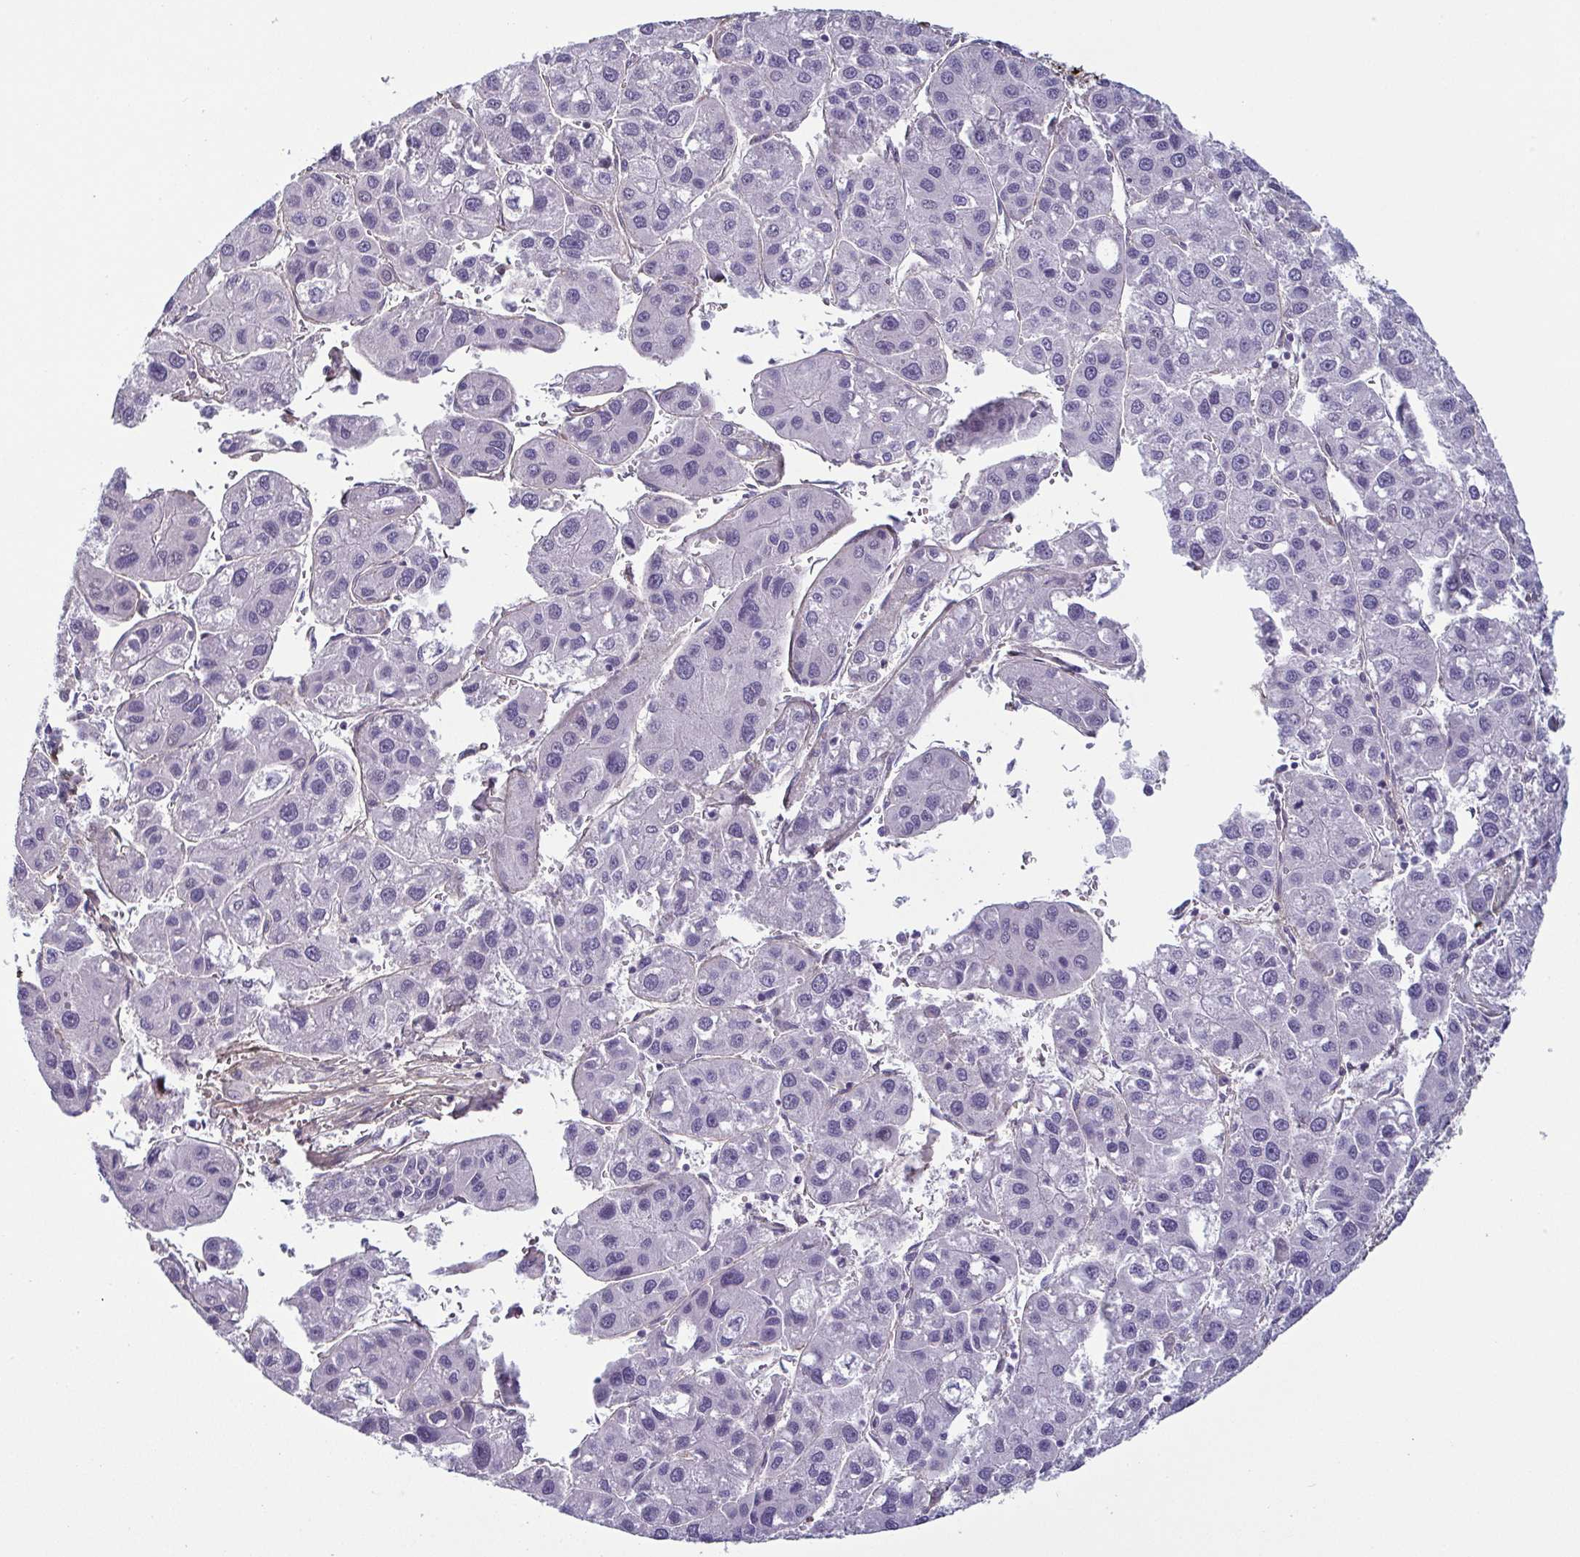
{"staining": {"intensity": "negative", "quantity": "none", "location": "none"}, "tissue": "liver cancer", "cell_type": "Tumor cells", "image_type": "cancer", "snomed": [{"axis": "morphology", "description": "Carcinoma, Hepatocellular, NOS"}, {"axis": "topography", "description": "Liver"}], "caption": "Immunohistochemistry micrograph of neoplastic tissue: liver hepatocellular carcinoma stained with DAB (3,3'-diaminobenzidine) demonstrates no significant protein expression in tumor cells. (Brightfield microscopy of DAB IHC at high magnification).", "gene": "ECM1", "patient": {"sex": "male", "age": 73}}